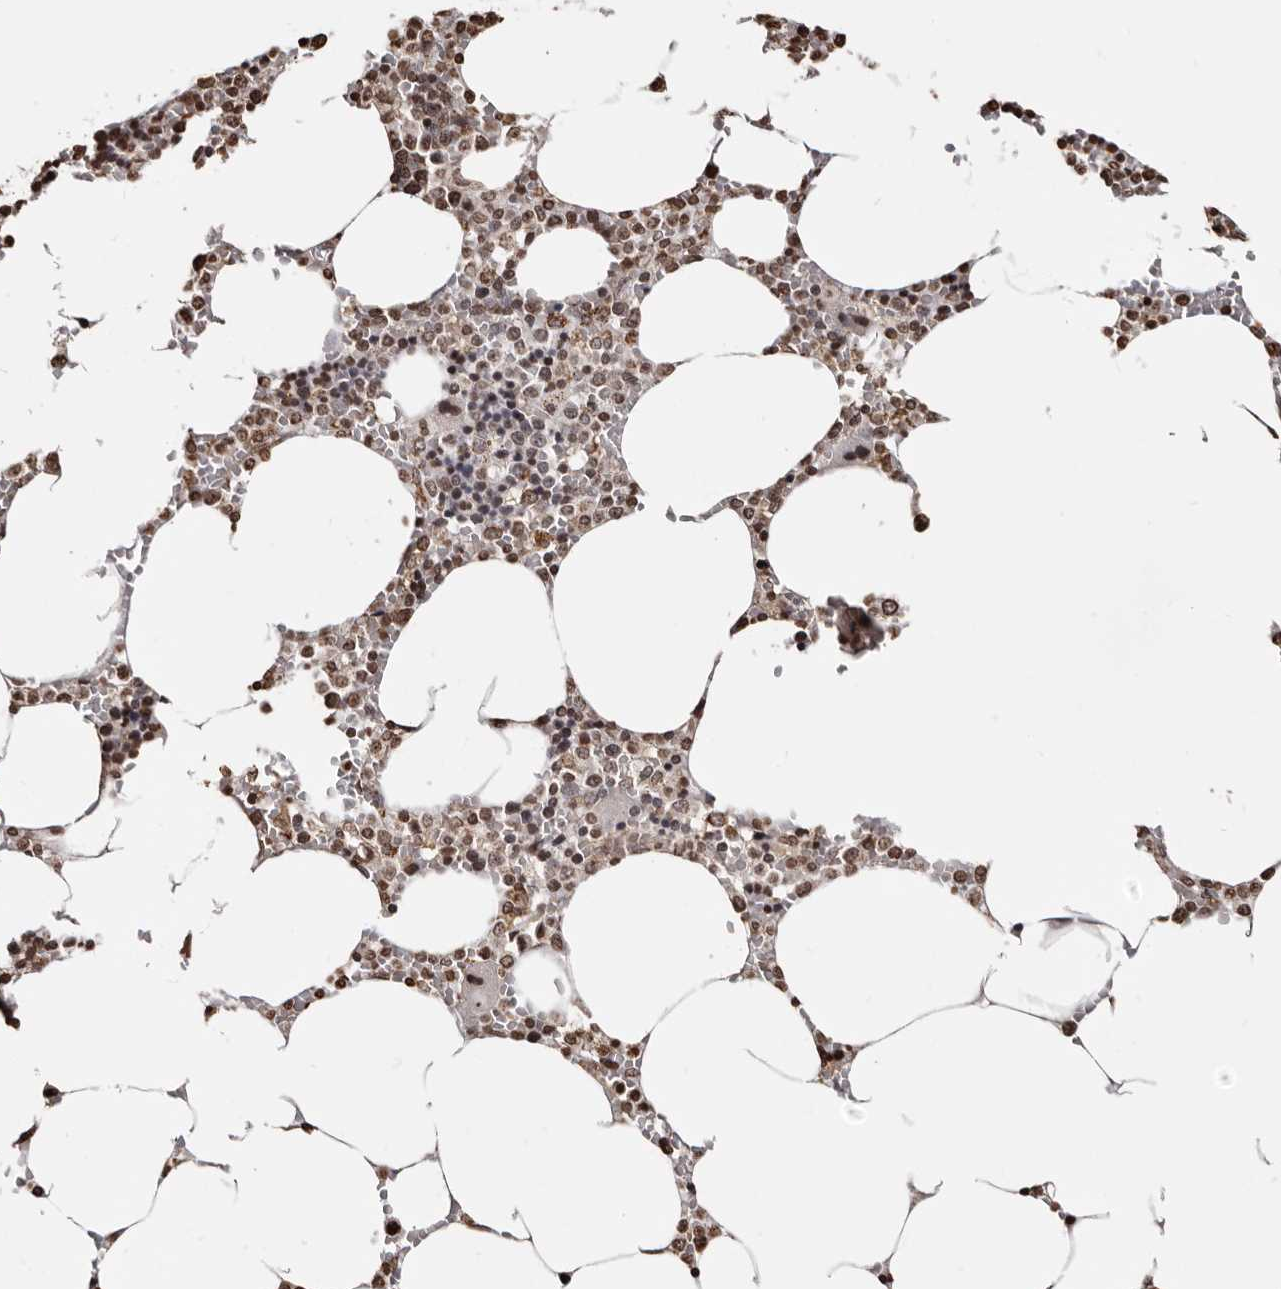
{"staining": {"intensity": "moderate", "quantity": ">75%", "location": "nuclear"}, "tissue": "bone marrow", "cell_type": "Hematopoietic cells", "image_type": "normal", "snomed": [{"axis": "morphology", "description": "Normal tissue, NOS"}, {"axis": "topography", "description": "Bone marrow"}], "caption": "A brown stain labels moderate nuclear positivity of a protein in hematopoietic cells of benign human bone marrow.", "gene": "CCDC190", "patient": {"sex": "male", "age": 70}}